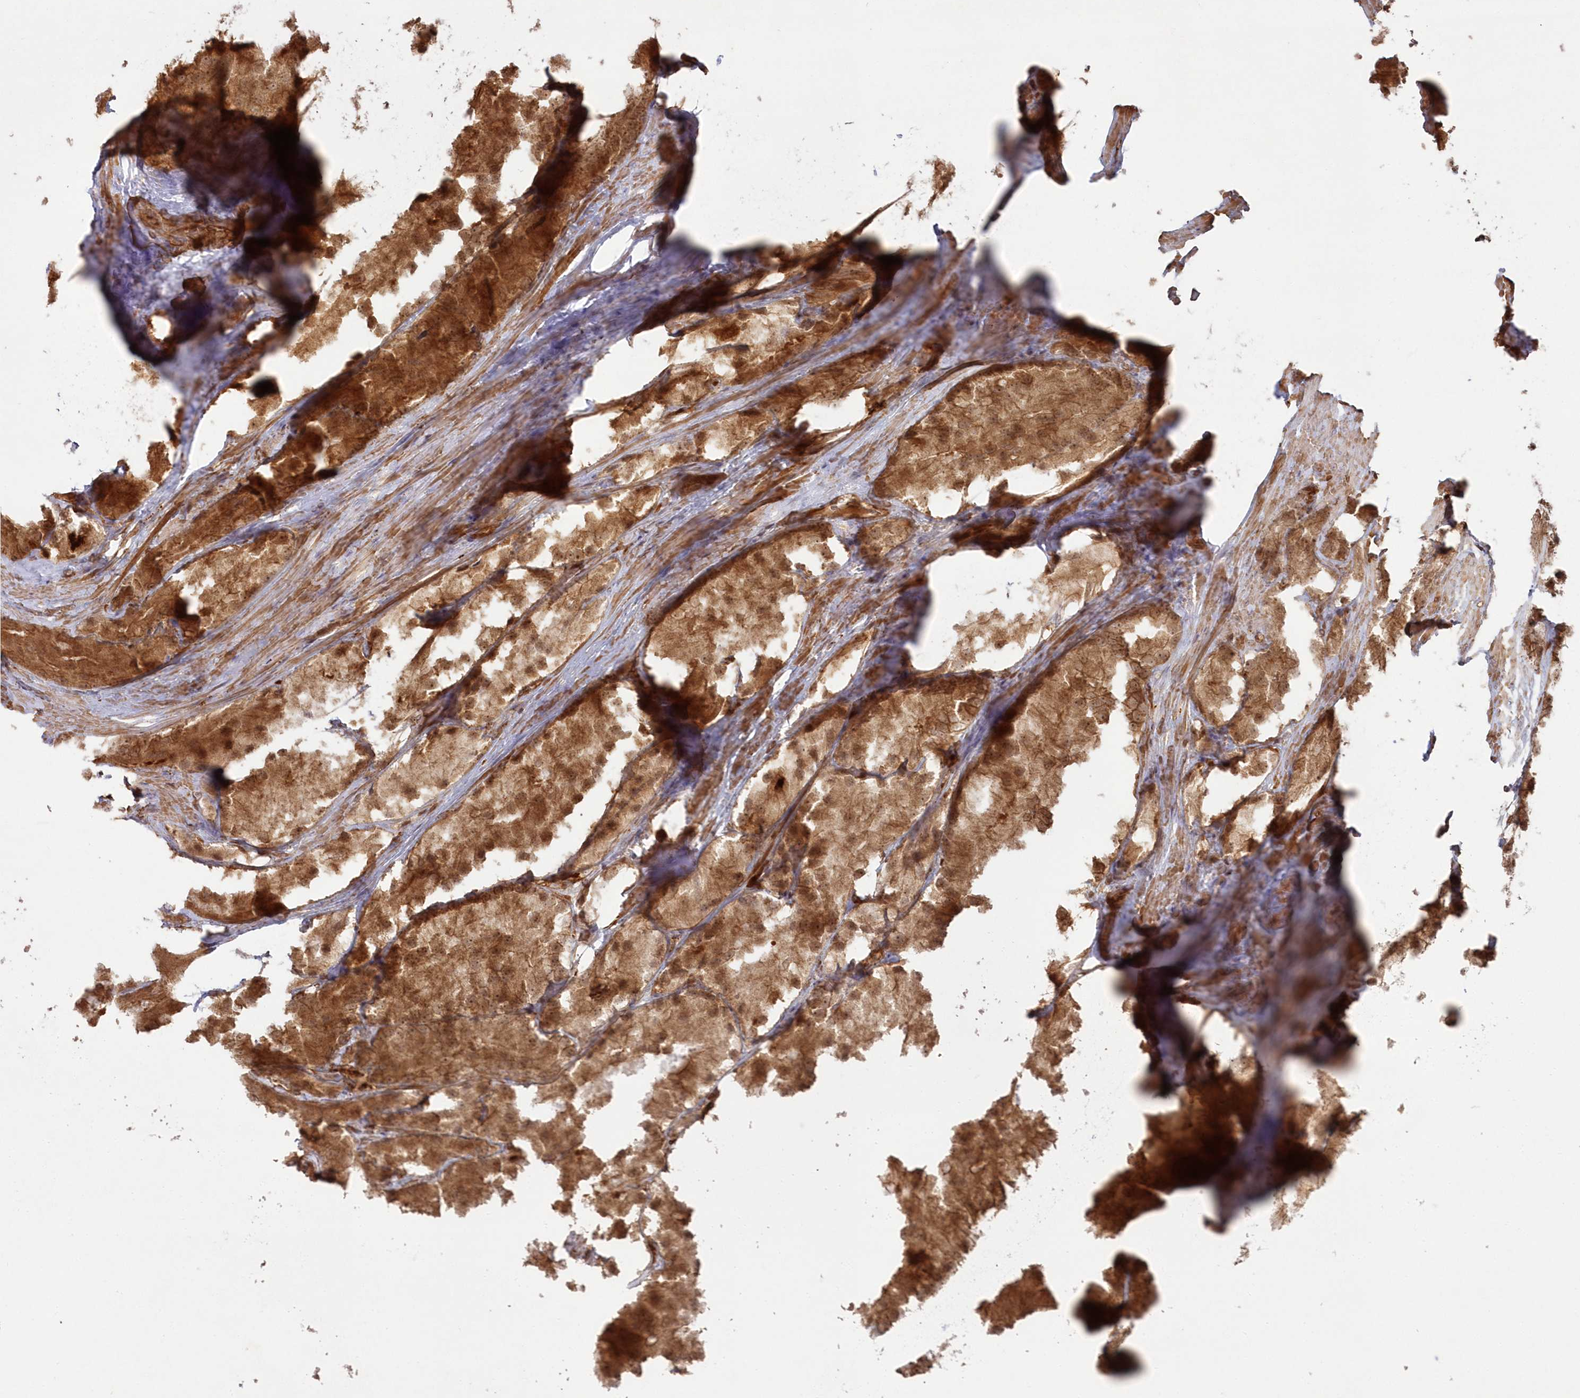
{"staining": {"intensity": "moderate", "quantity": ">75%", "location": "cytoplasmic/membranous"}, "tissue": "prostate cancer", "cell_type": "Tumor cells", "image_type": "cancer", "snomed": [{"axis": "morphology", "description": "Adenocarcinoma, Low grade"}, {"axis": "topography", "description": "Prostate"}], "caption": "Immunohistochemical staining of prostate cancer (adenocarcinoma (low-grade)) reveals moderate cytoplasmic/membranous protein expression in approximately >75% of tumor cells.", "gene": "RGCC", "patient": {"sex": "male", "age": 69}}